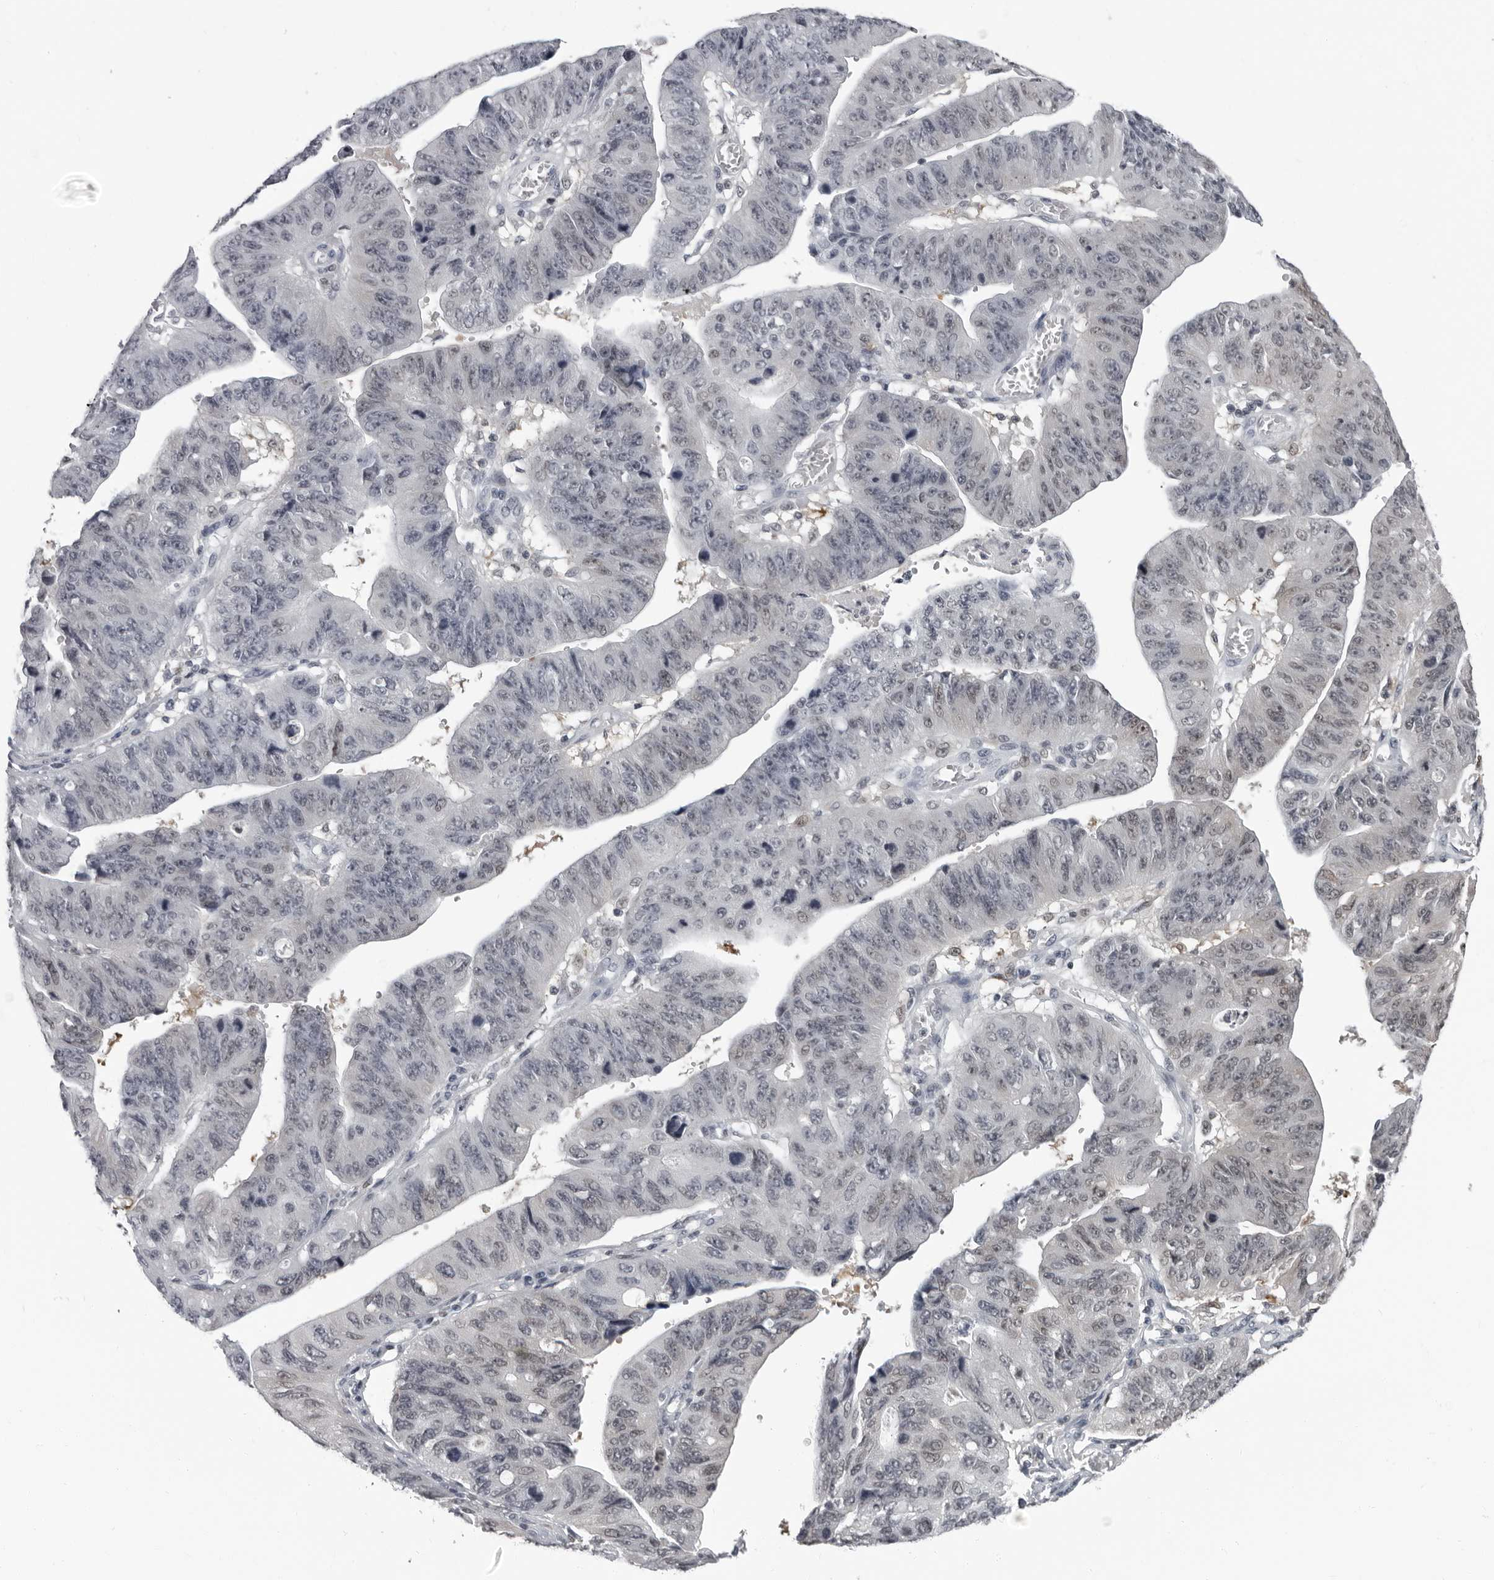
{"staining": {"intensity": "negative", "quantity": "none", "location": "none"}, "tissue": "stomach cancer", "cell_type": "Tumor cells", "image_type": "cancer", "snomed": [{"axis": "morphology", "description": "Adenocarcinoma, NOS"}, {"axis": "topography", "description": "Stomach"}], "caption": "Histopathology image shows no protein positivity in tumor cells of stomach cancer tissue.", "gene": "LZIC", "patient": {"sex": "male", "age": 59}}